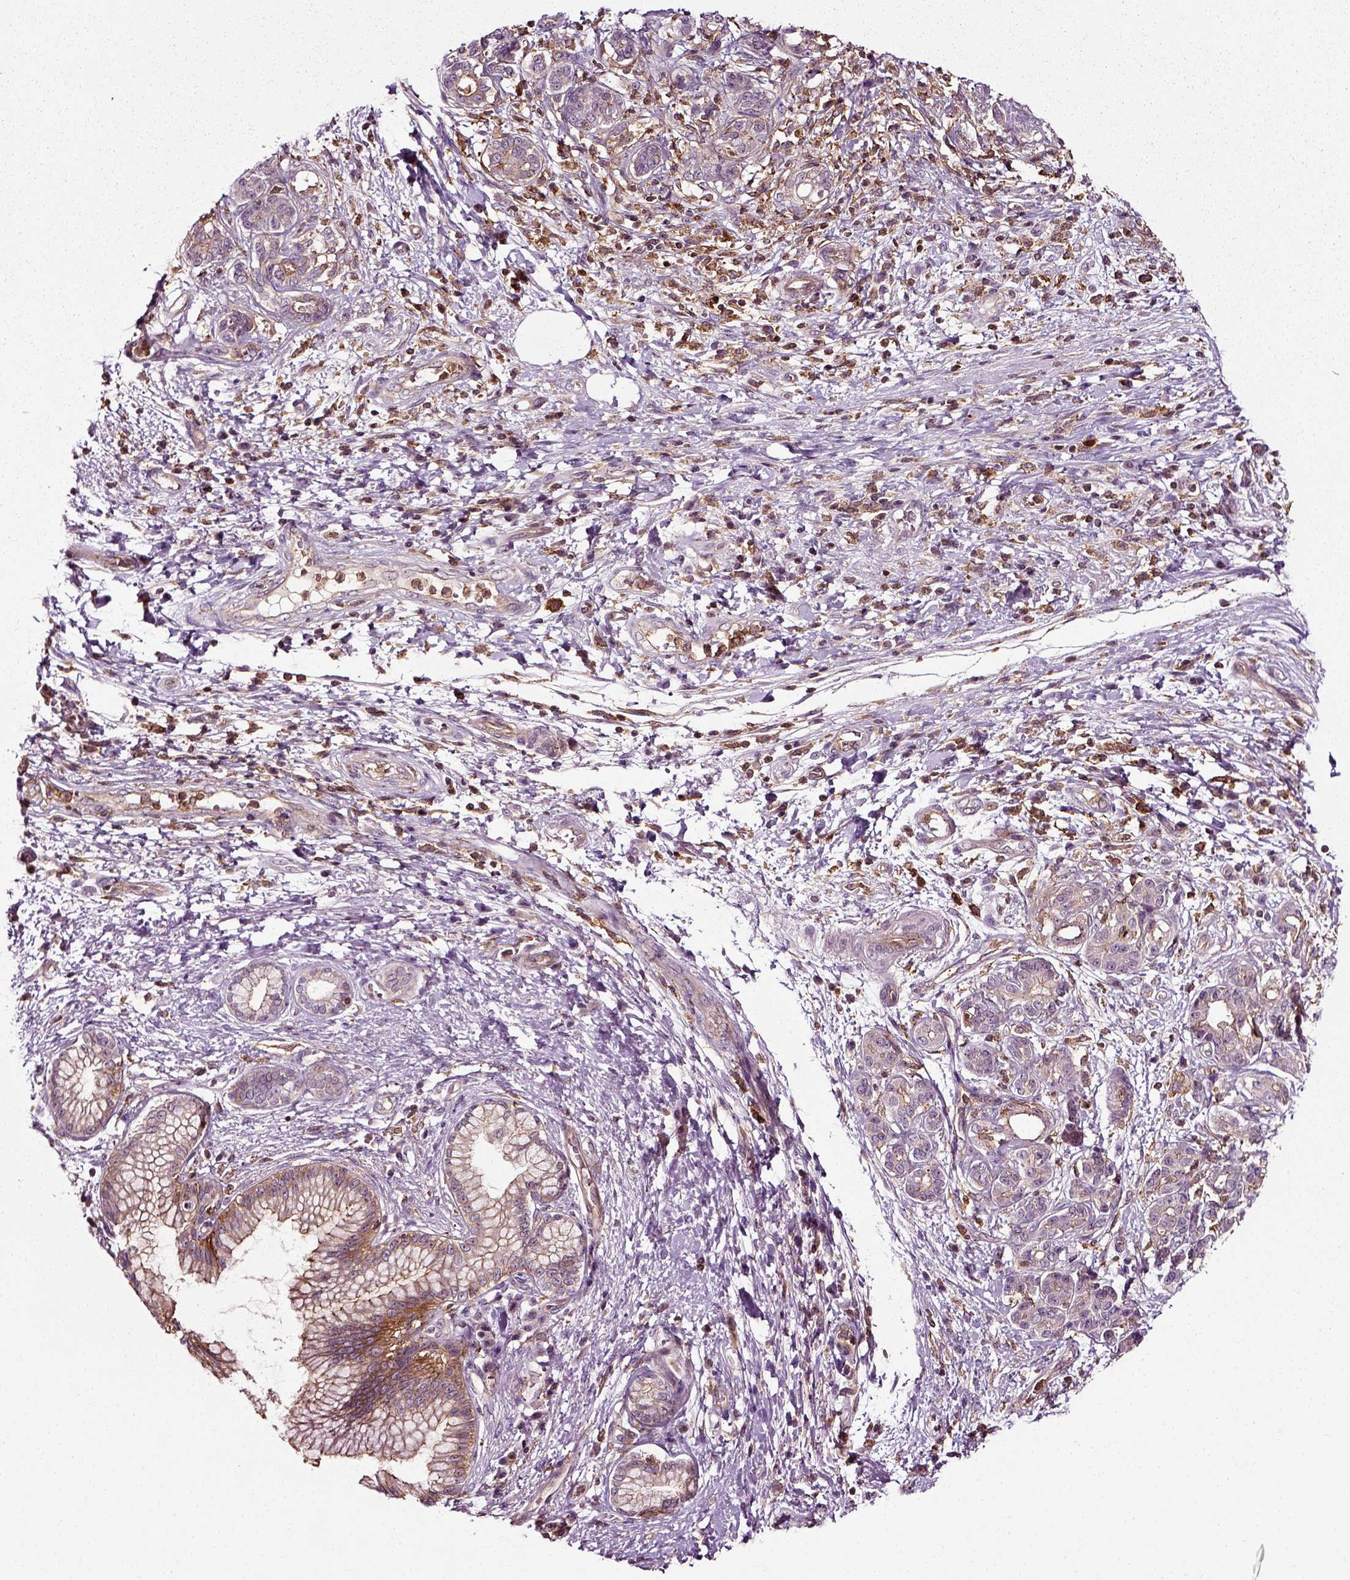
{"staining": {"intensity": "moderate", "quantity": "25%-75%", "location": "cytoplasmic/membranous"}, "tissue": "pancreatic cancer", "cell_type": "Tumor cells", "image_type": "cancer", "snomed": [{"axis": "morphology", "description": "Adenocarcinoma, NOS"}, {"axis": "topography", "description": "Pancreas"}], "caption": "Immunohistochemical staining of human pancreatic adenocarcinoma shows moderate cytoplasmic/membranous protein positivity in approximately 25%-75% of tumor cells.", "gene": "RHOF", "patient": {"sex": "female", "age": 73}}